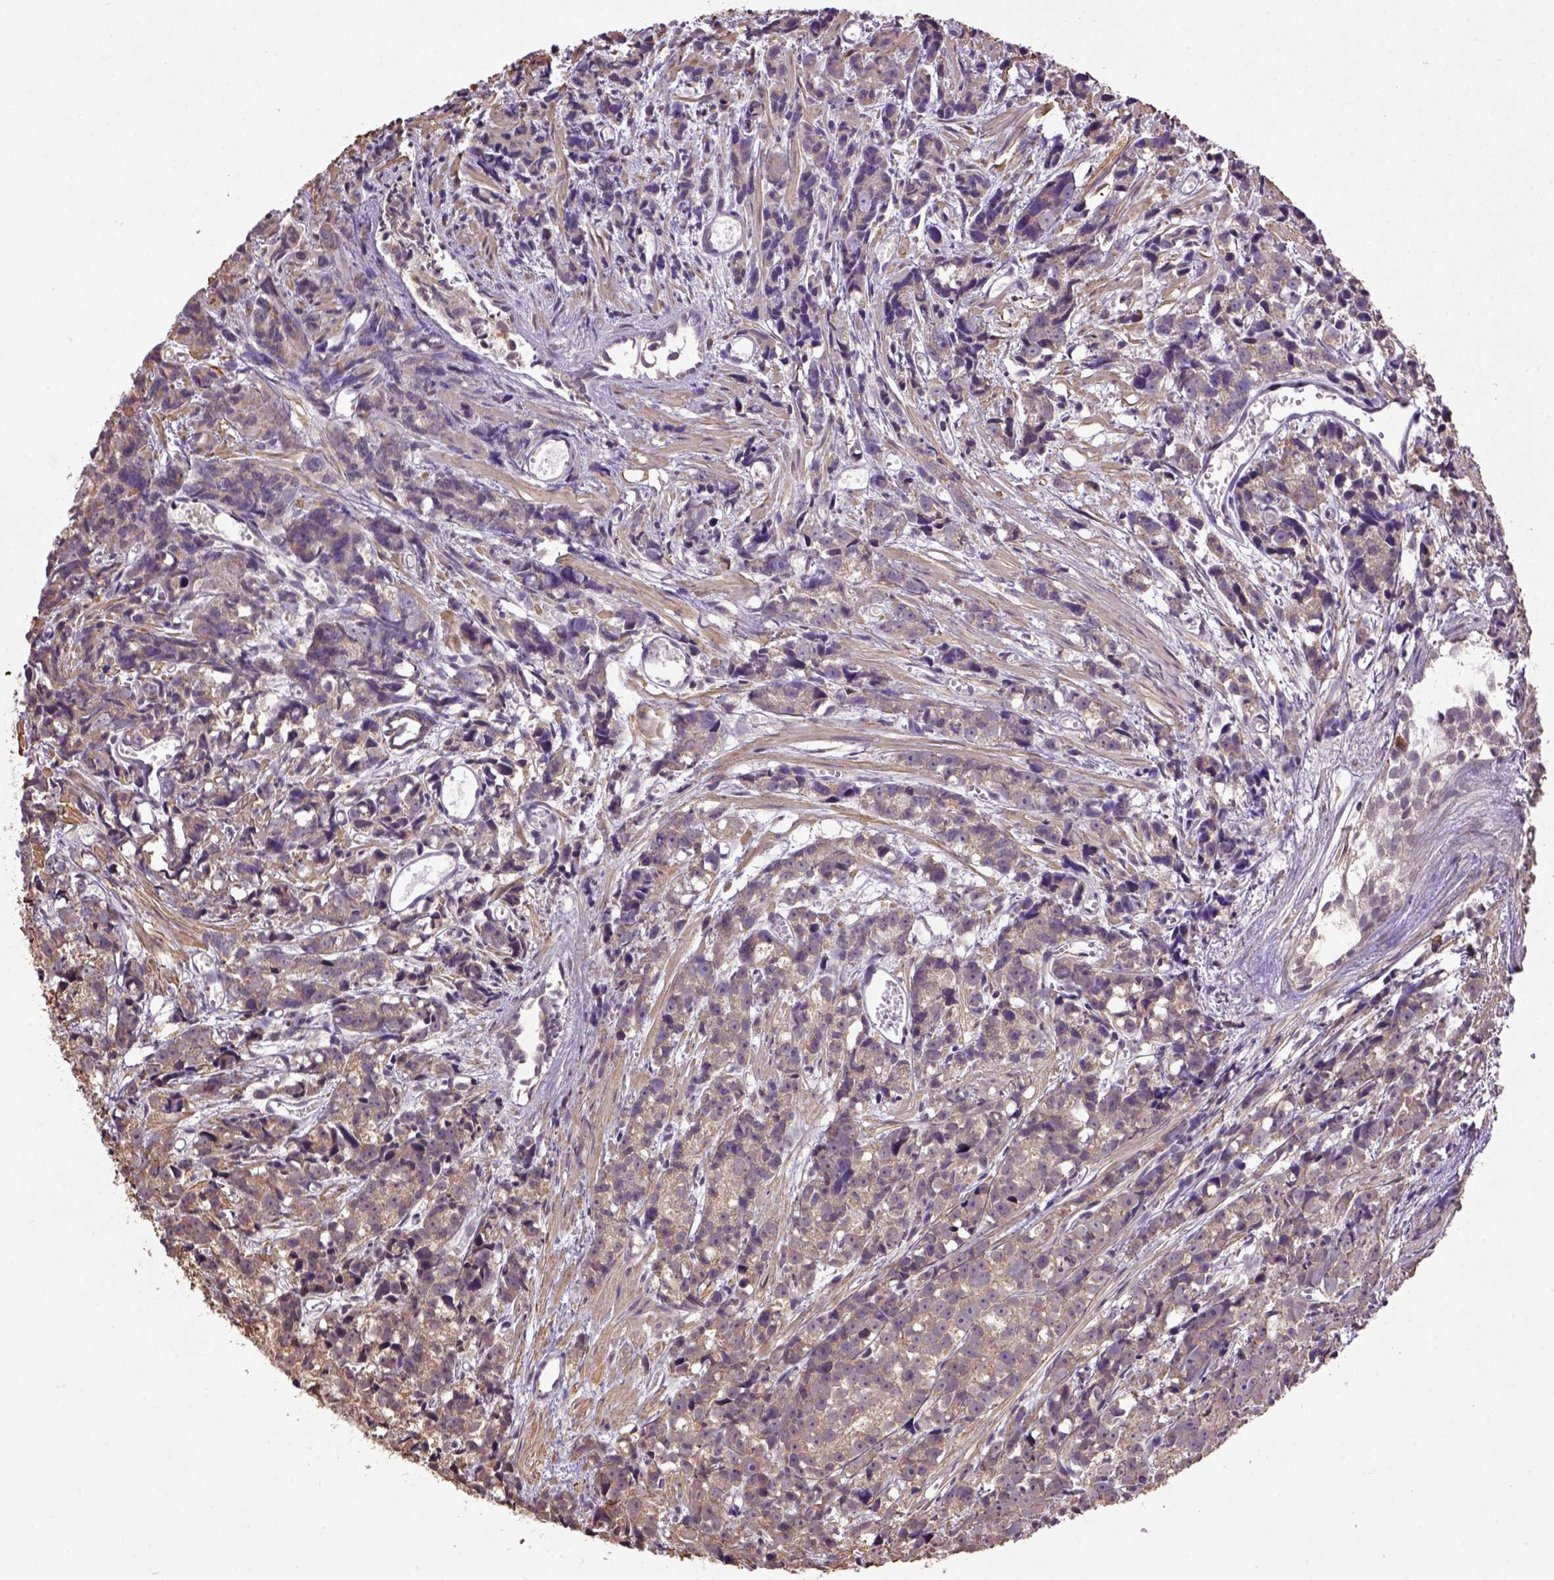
{"staining": {"intensity": "weak", "quantity": "25%-75%", "location": "cytoplasmic/membranous"}, "tissue": "prostate cancer", "cell_type": "Tumor cells", "image_type": "cancer", "snomed": [{"axis": "morphology", "description": "Adenocarcinoma, High grade"}, {"axis": "topography", "description": "Prostate"}], "caption": "Protein expression analysis of prostate cancer exhibits weak cytoplasmic/membranous expression in about 25%-75% of tumor cells. (brown staining indicates protein expression, while blue staining denotes nuclei).", "gene": "WDR17", "patient": {"sex": "male", "age": 77}}